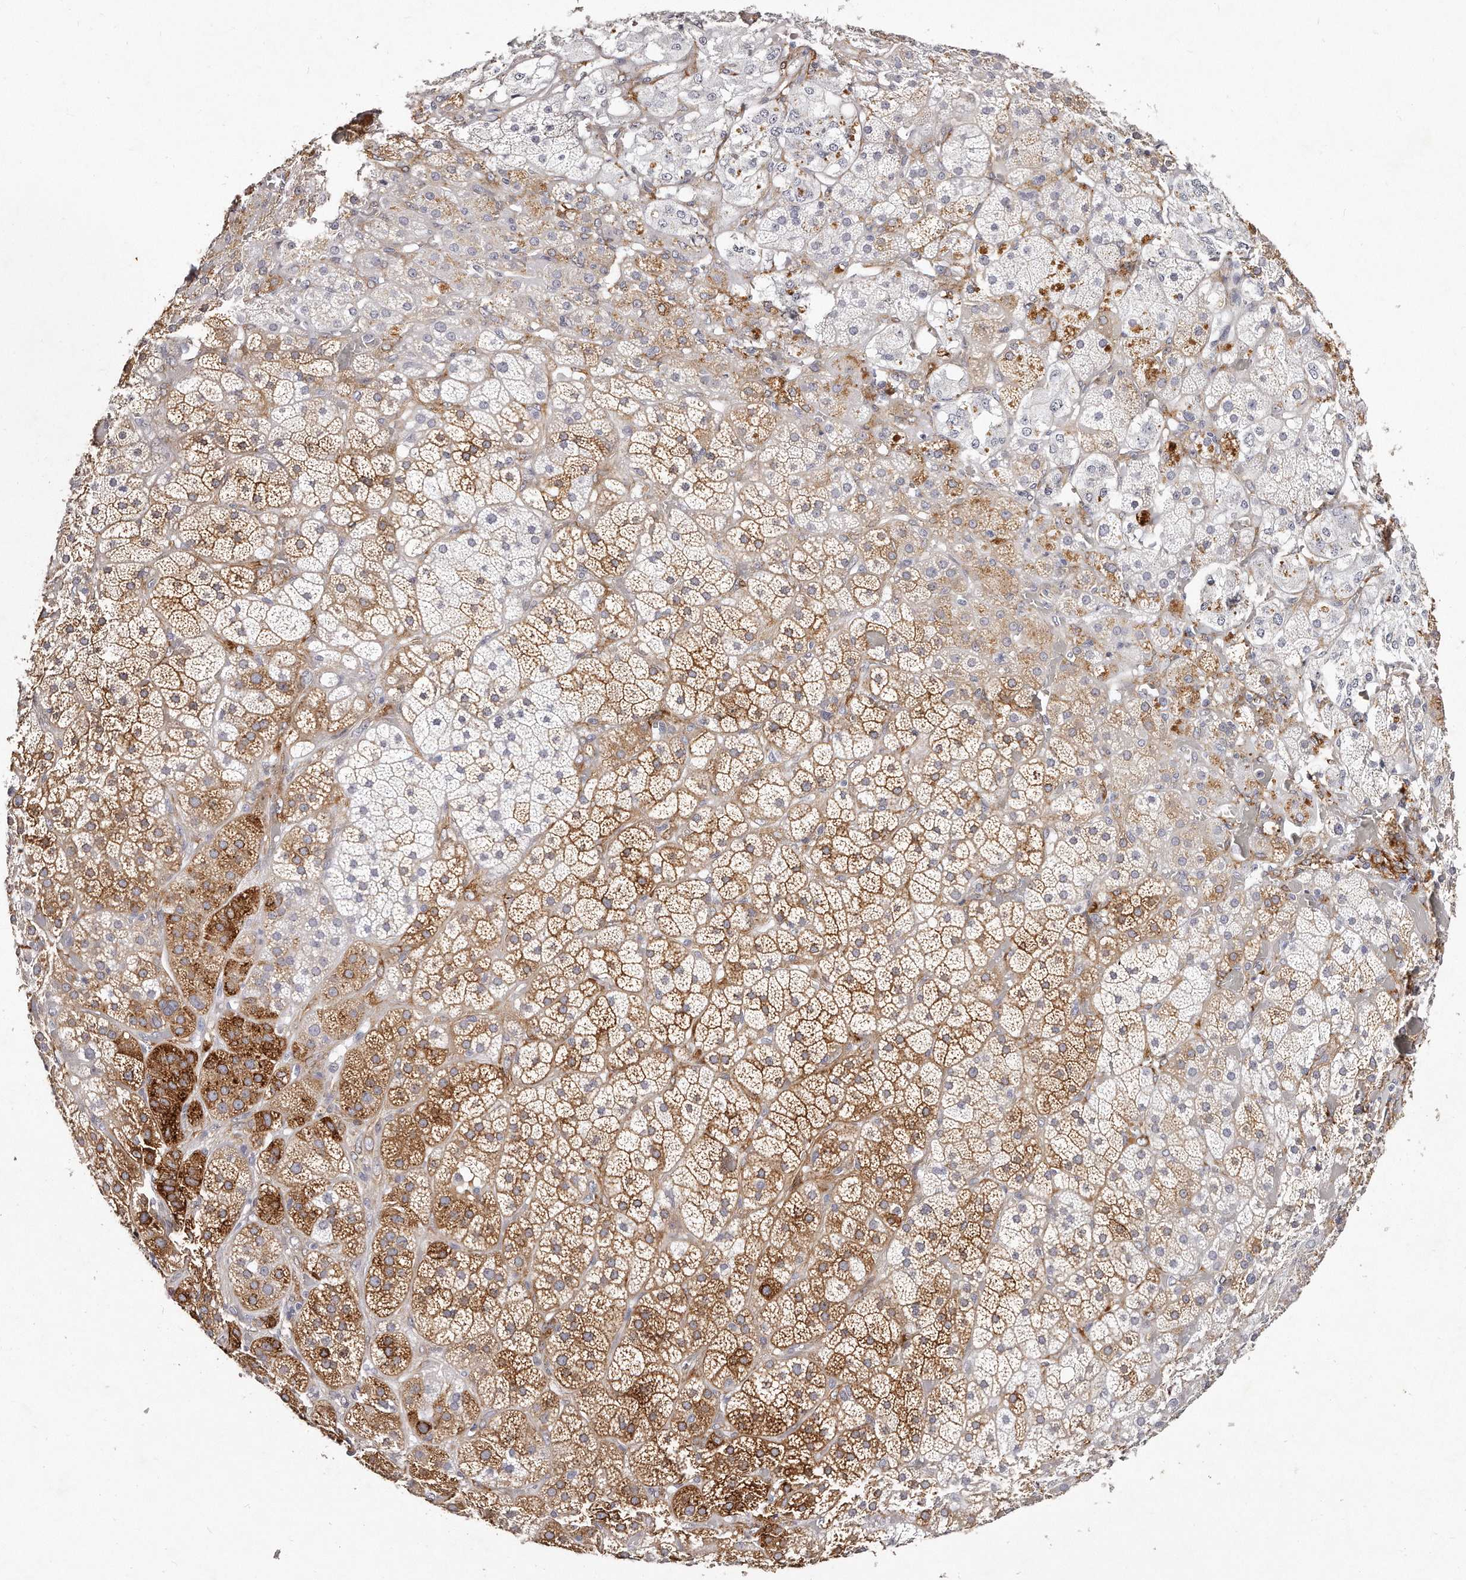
{"staining": {"intensity": "strong", "quantity": "25%-75%", "location": "cytoplasmic/membranous"}, "tissue": "adrenal gland", "cell_type": "Glandular cells", "image_type": "normal", "snomed": [{"axis": "morphology", "description": "Normal tissue, NOS"}, {"axis": "topography", "description": "Adrenal gland"}], "caption": "IHC (DAB) staining of benign human adrenal gland displays strong cytoplasmic/membranous protein positivity in about 25%-75% of glandular cells.", "gene": "LMOD1", "patient": {"sex": "male", "age": 57}}